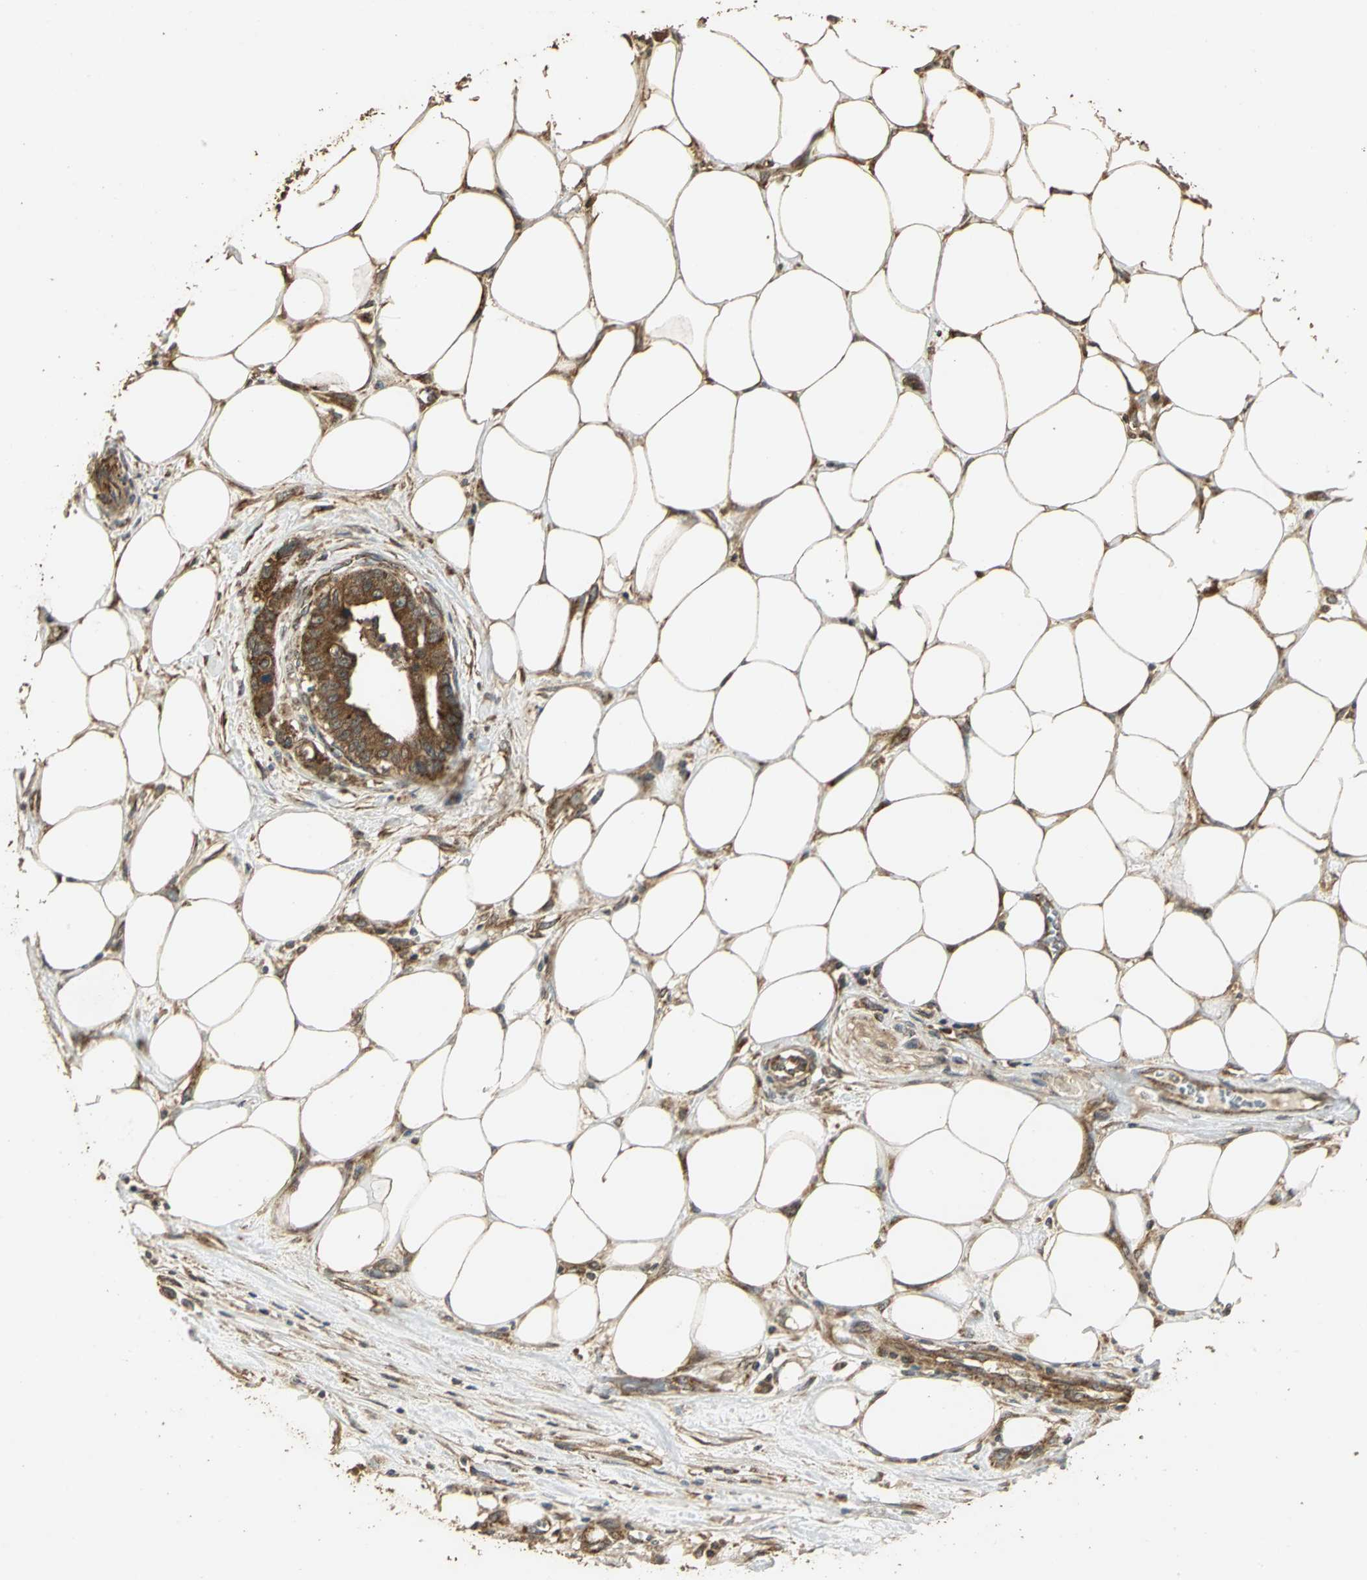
{"staining": {"intensity": "strong", "quantity": ">75%", "location": "cytoplasmic/membranous"}, "tissue": "pancreatic cancer", "cell_type": "Tumor cells", "image_type": "cancer", "snomed": [{"axis": "morphology", "description": "Adenocarcinoma, NOS"}, {"axis": "topography", "description": "Pancreas"}], "caption": "Immunohistochemistry of human pancreatic cancer shows high levels of strong cytoplasmic/membranous staining in approximately >75% of tumor cells.", "gene": "KANK1", "patient": {"sex": "male", "age": 46}}